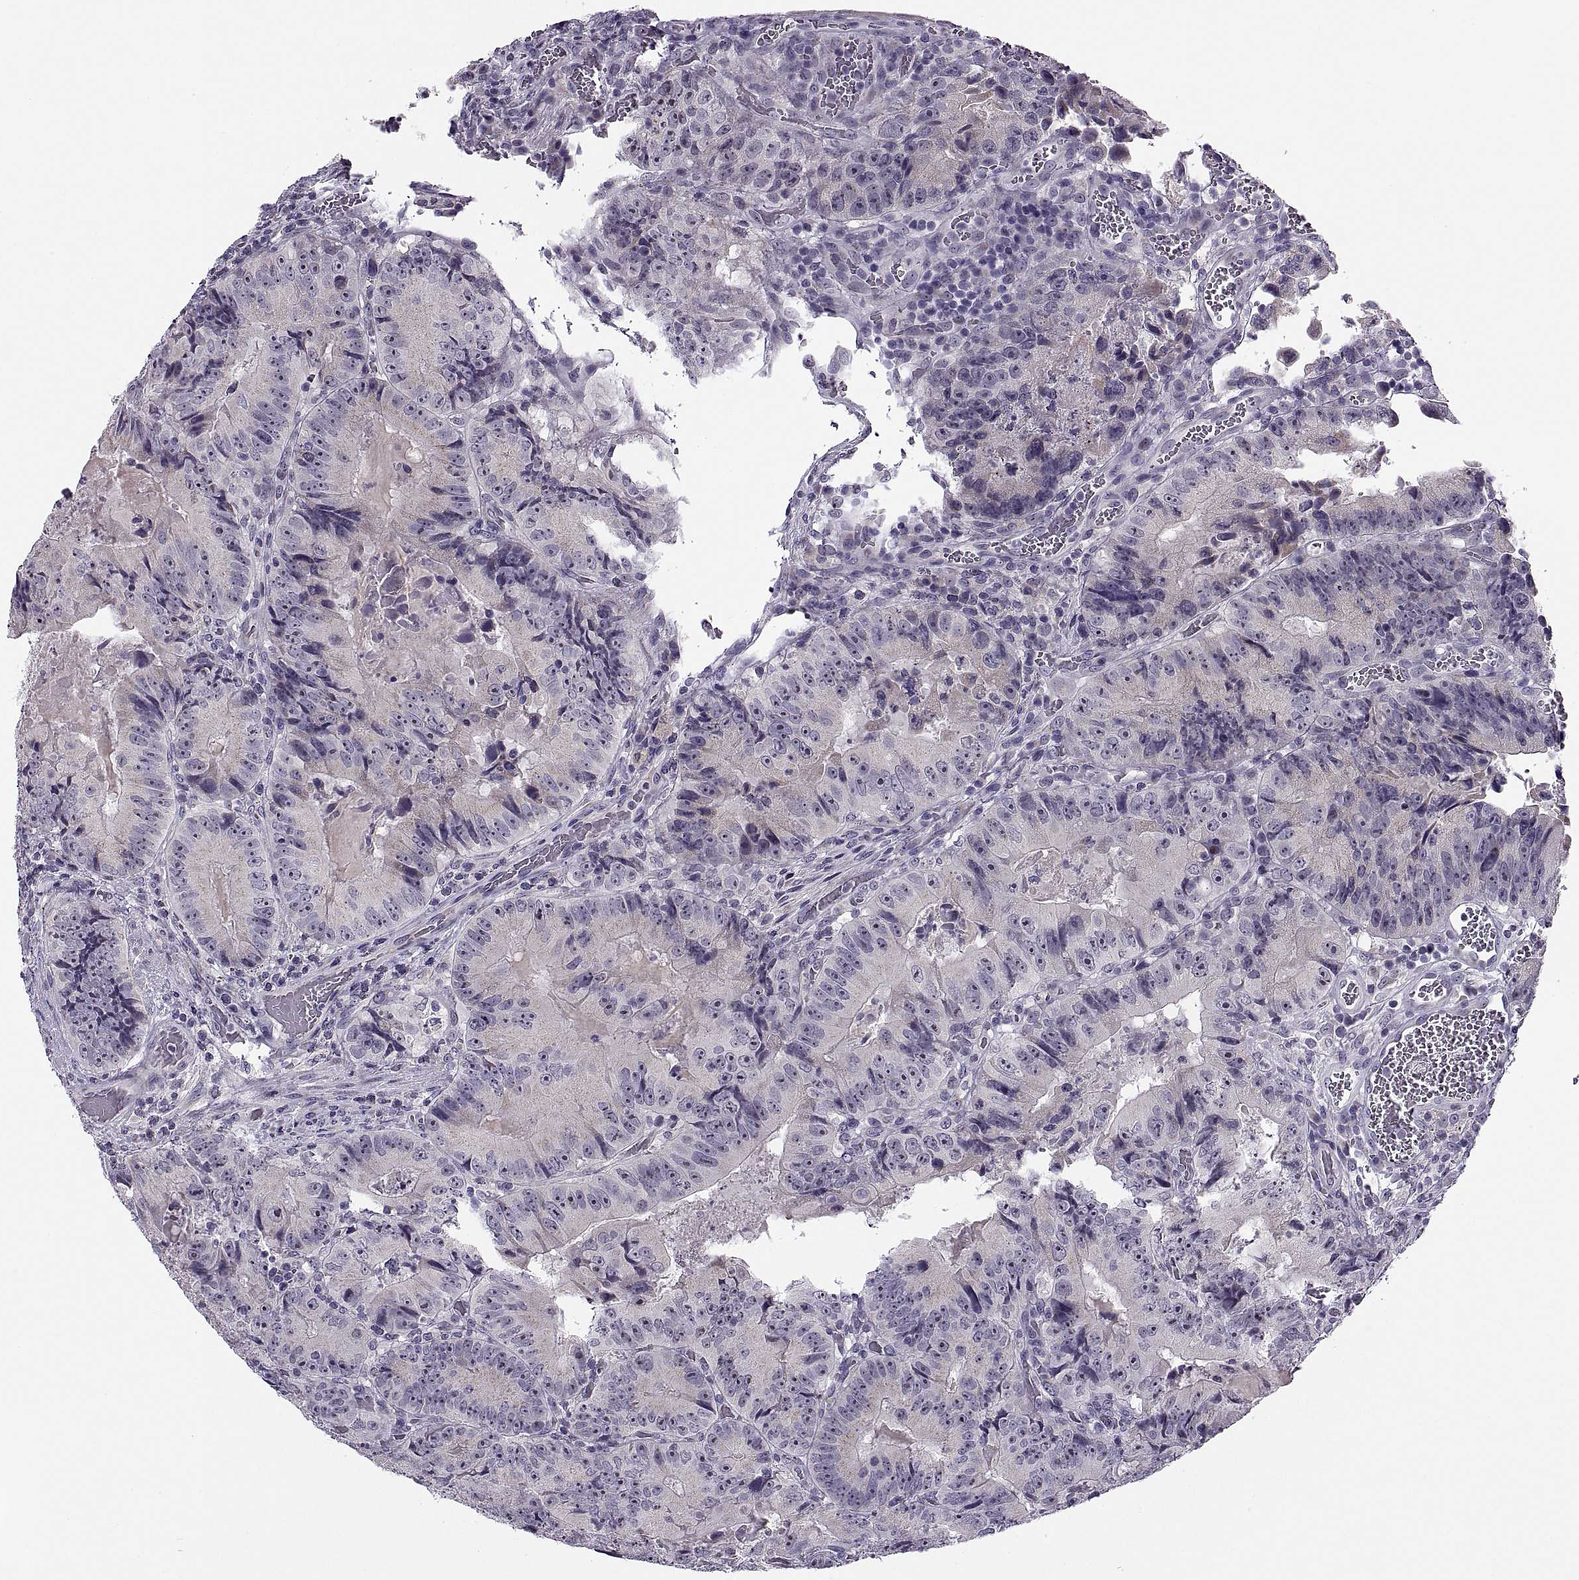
{"staining": {"intensity": "negative", "quantity": "none", "location": "none"}, "tissue": "colorectal cancer", "cell_type": "Tumor cells", "image_type": "cancer", "snomed": [{"axis": "morphology", "description": "Adenocarcinoma, NOS"}, {"axis": "topography", "description": "Colon"}], "caption": "Immunohistochemistry of adenocarcinoma (colorectal) displays no positivity in tumor cells.", "gene": "MAGEB1", "patient": {"sex": "female", "age": 86}}